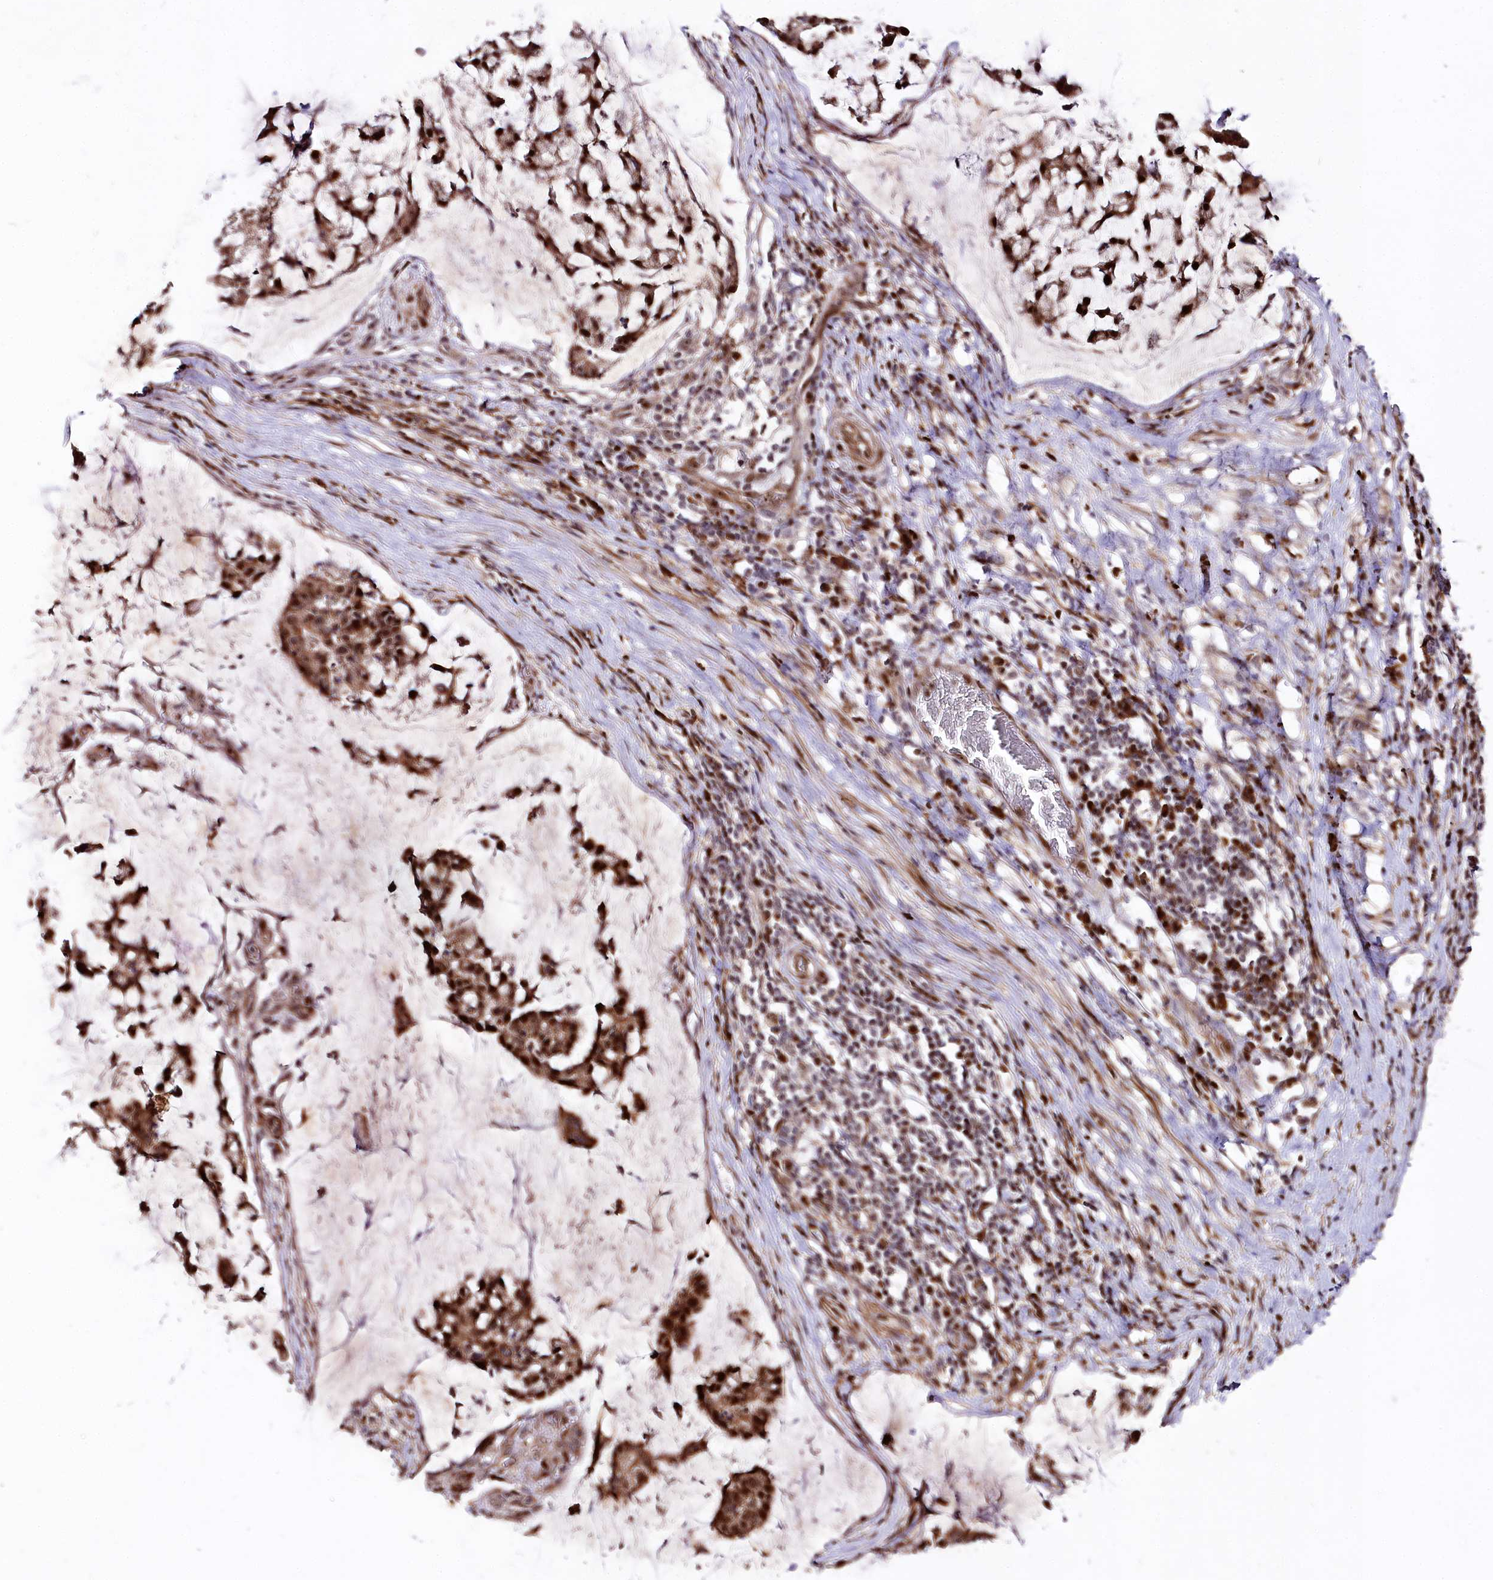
{"staining": {"intensity": "strong", "quantity": ">75%", "location": "cytoplasmic/membranous,nuclear"}, "tissue": "stomach cancer", "cell_type": "Tumor cells", "image_type": "cancer", "snomed": [{"axis": "morphology", "description": "Adenocarcinoma, NOS"}, {"axis": "topography", "description": "Stomach, lower"}], "caption": "A photomicrograph of human stomach cancer stained for a protein exhibits strong cytoplasmic/membranous and nuclear brown staining in tumor cells. The staining is performed using DAB (3,3'-diaminobenzidine) brown chromogen to label protein expression. The nuclei are counter-stained blue using hematoxylin.", "gene": "DMP1", "patient": {"sex": "male", "age": 67}}